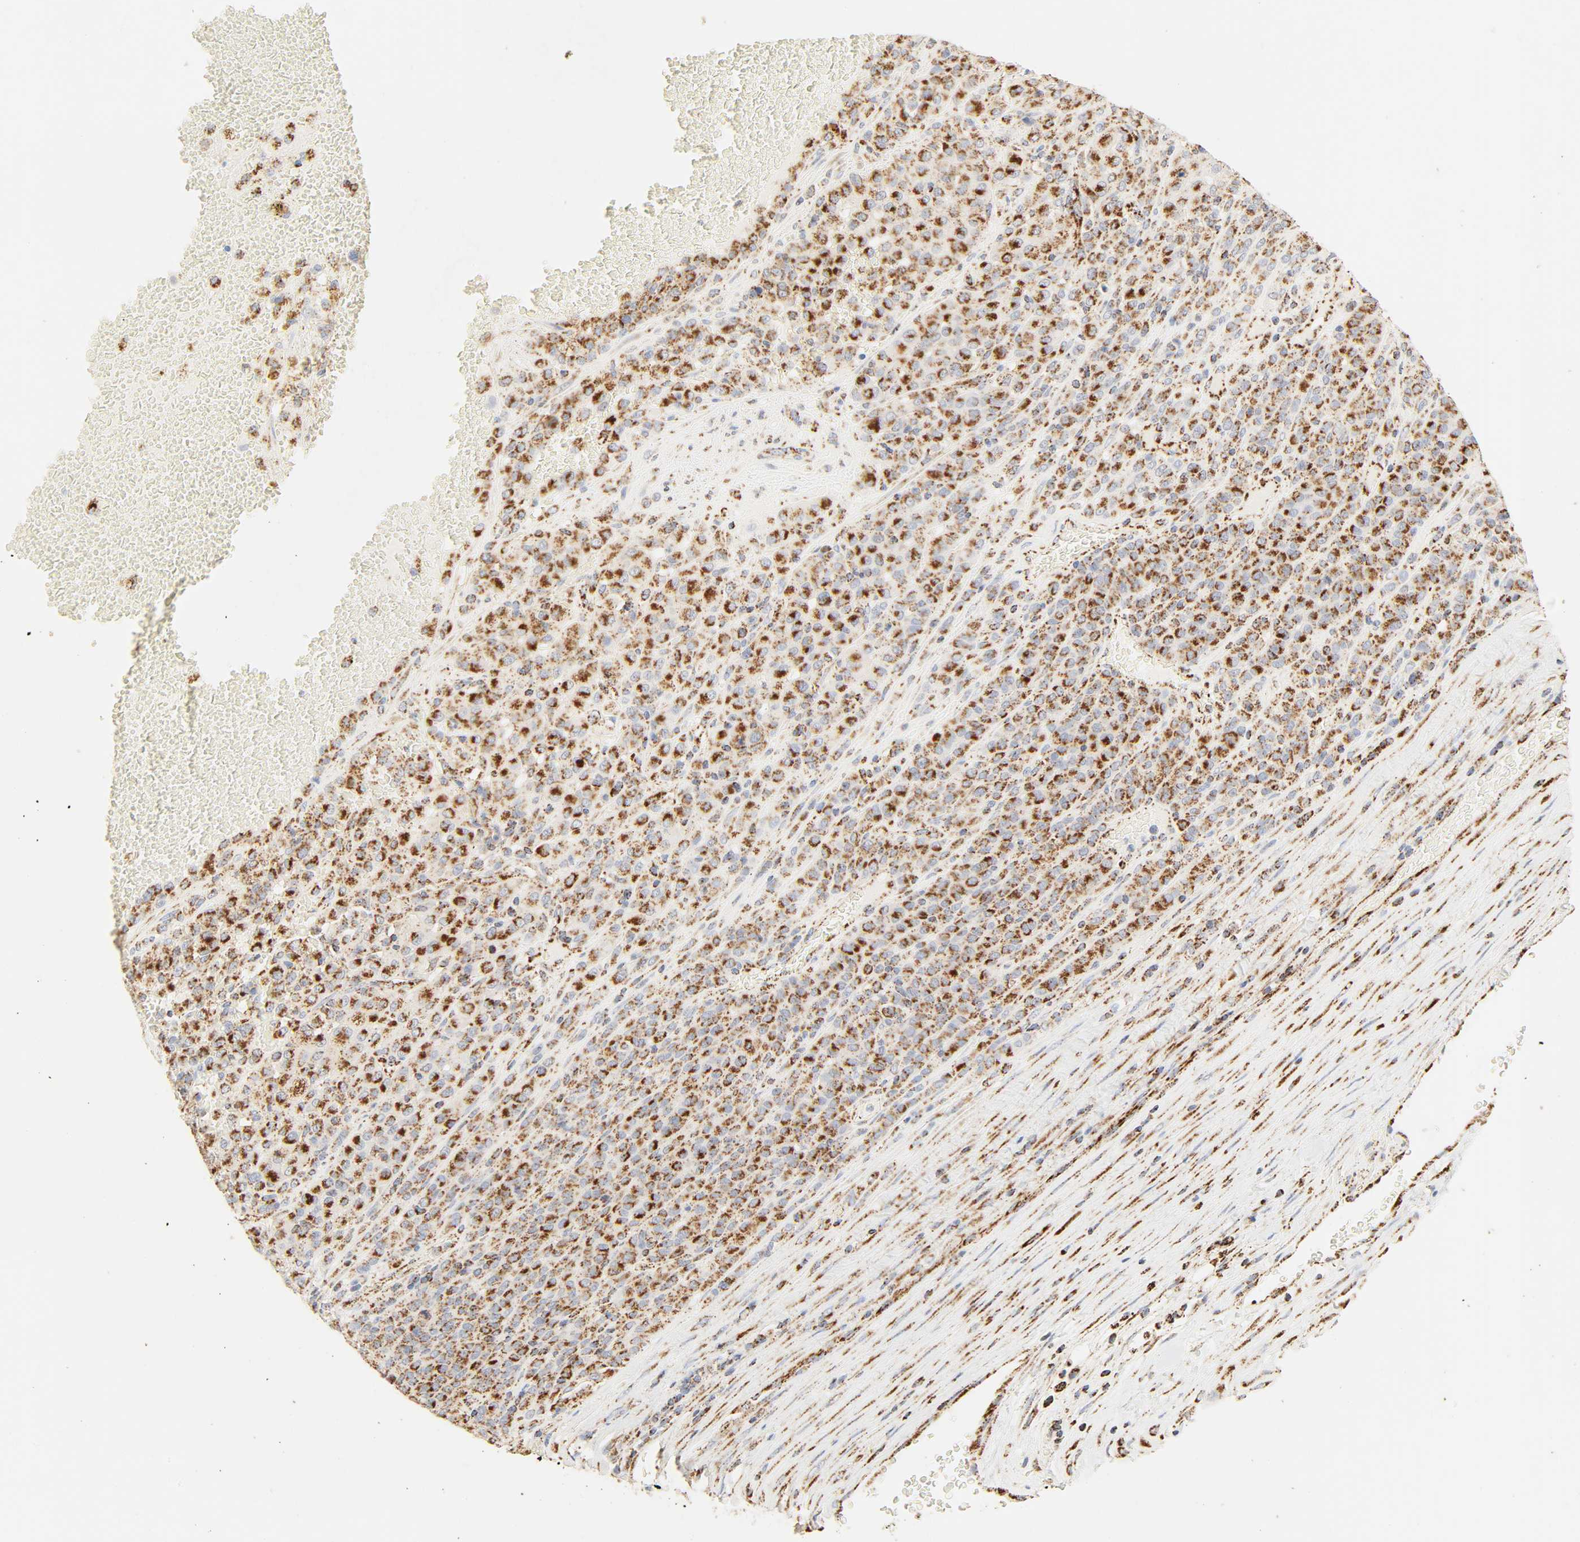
{"staining": {"intensity": "moderate", "quantity": ">75%", "location": "cytoplasmic/membranous"}, "tissue": "melanoma", "cell_type": "Tumor cells", "image_type": "cancer", "snomed": [{"axis": "morphology", "description": "Malignant melanoma, Metastatic site"}, {"axis": "topography", "description": "Pancreas"}], "caption": "An image of human malignant melanoma (metastatic site) stained for a protein demonstrates moderate cytoplasmic/membranous brown staining in tumor cells. (DAB (3,3'-diaminobenzidine) = brown stain, brightfield microscopy at high magnification).", "gene": "ACAT1", "patient": {"sex": "female", "age": 30}}